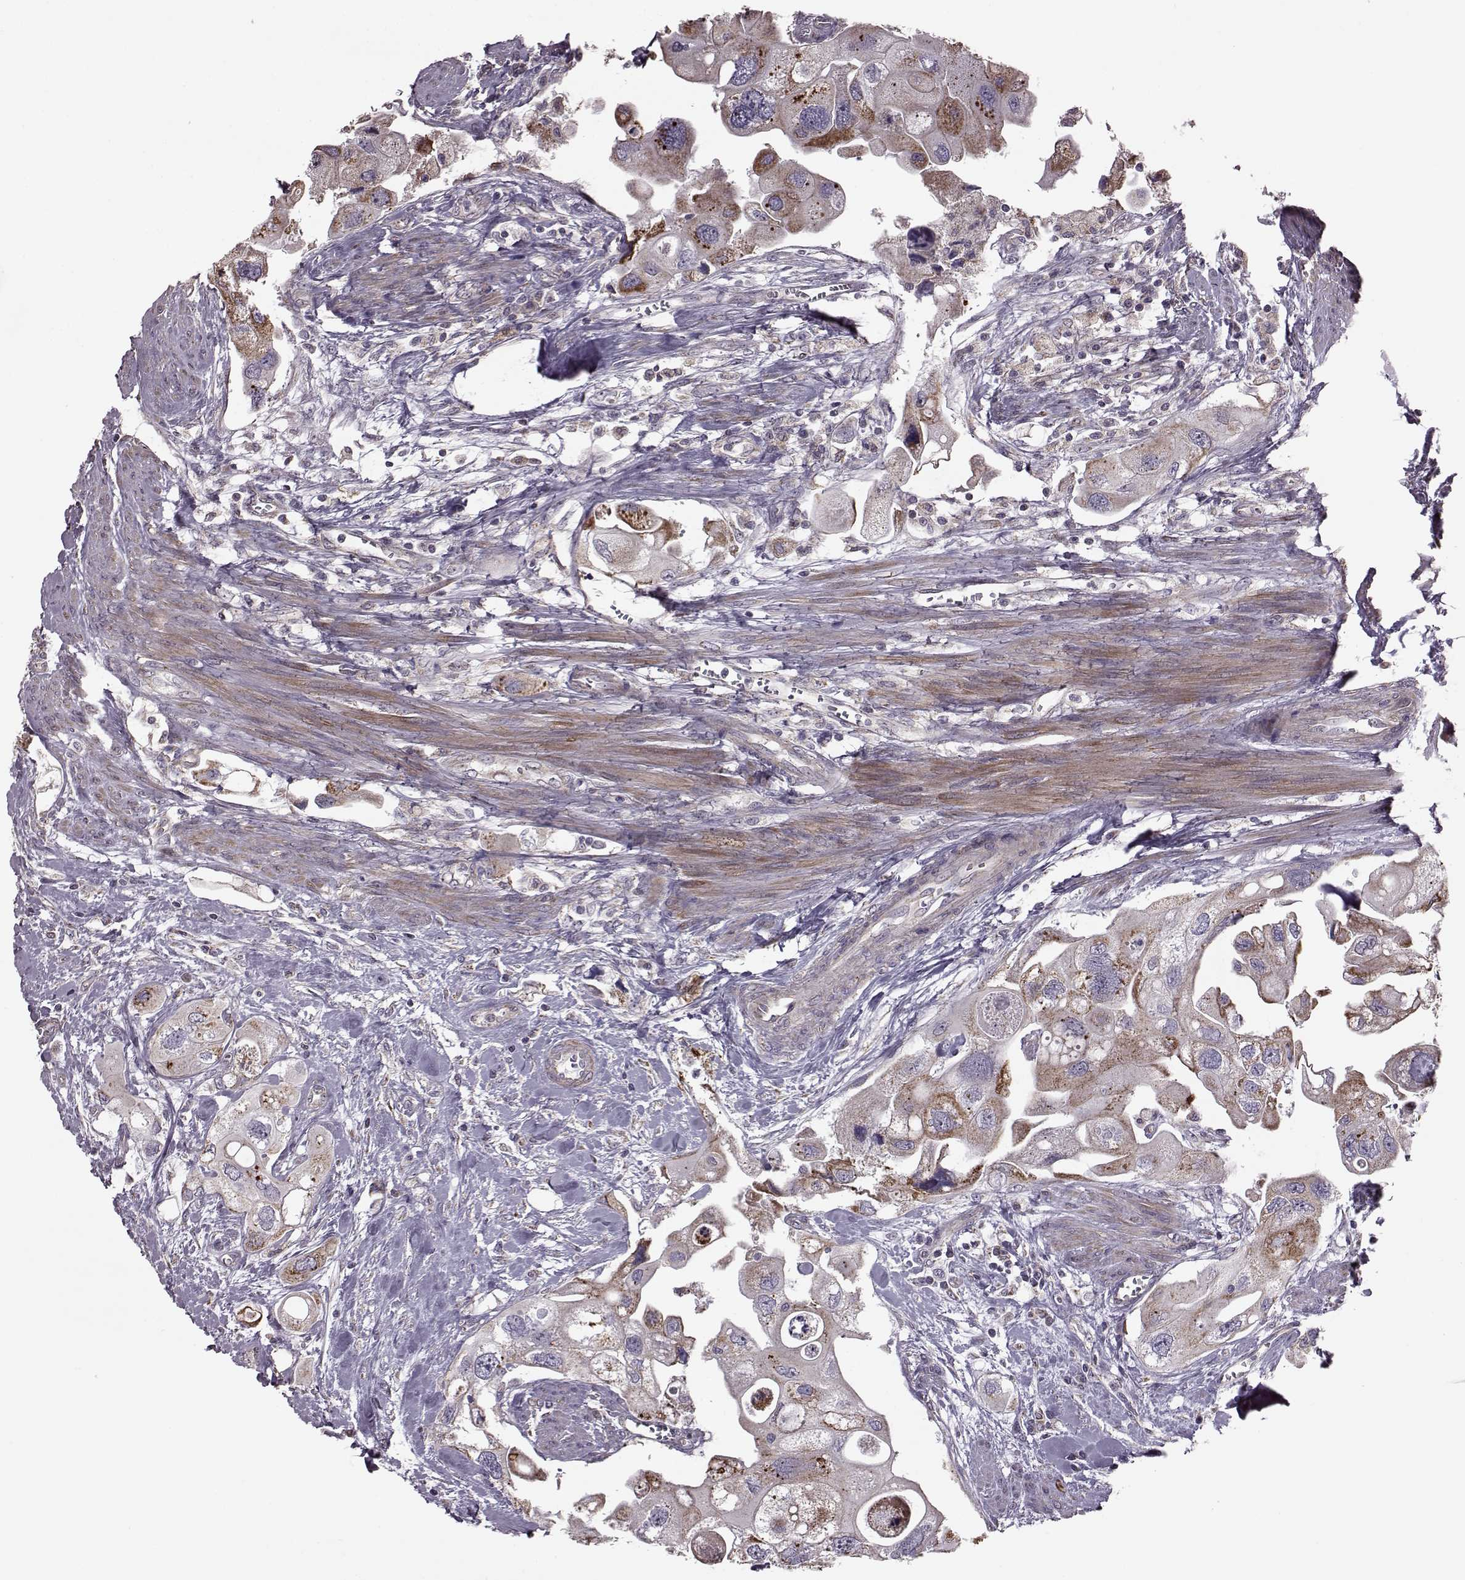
{"staining": {"intensity": "moderate", "quantity": "25%-75%", "location": "cytoplasmic/membranous"}, "tissue": "urothelial cancer", "cell_type": "Tumor cells", "image_type": "cancer", "snomed": [{"axis": "morphology", "description": "Urothelial carcinoma, High grade"}, {"axis": "topography", "description": "Urinary bladder"}], "caption": "A photomicrograph of urothelial cancer stained for a protein exhibits moderate cytoplasmic/membranous brown staining in tumor cells. (IHC, brightfield microscopy, high magnification).", "gene": "PUDP", "patient": {"sex": "male", "age": 59}}